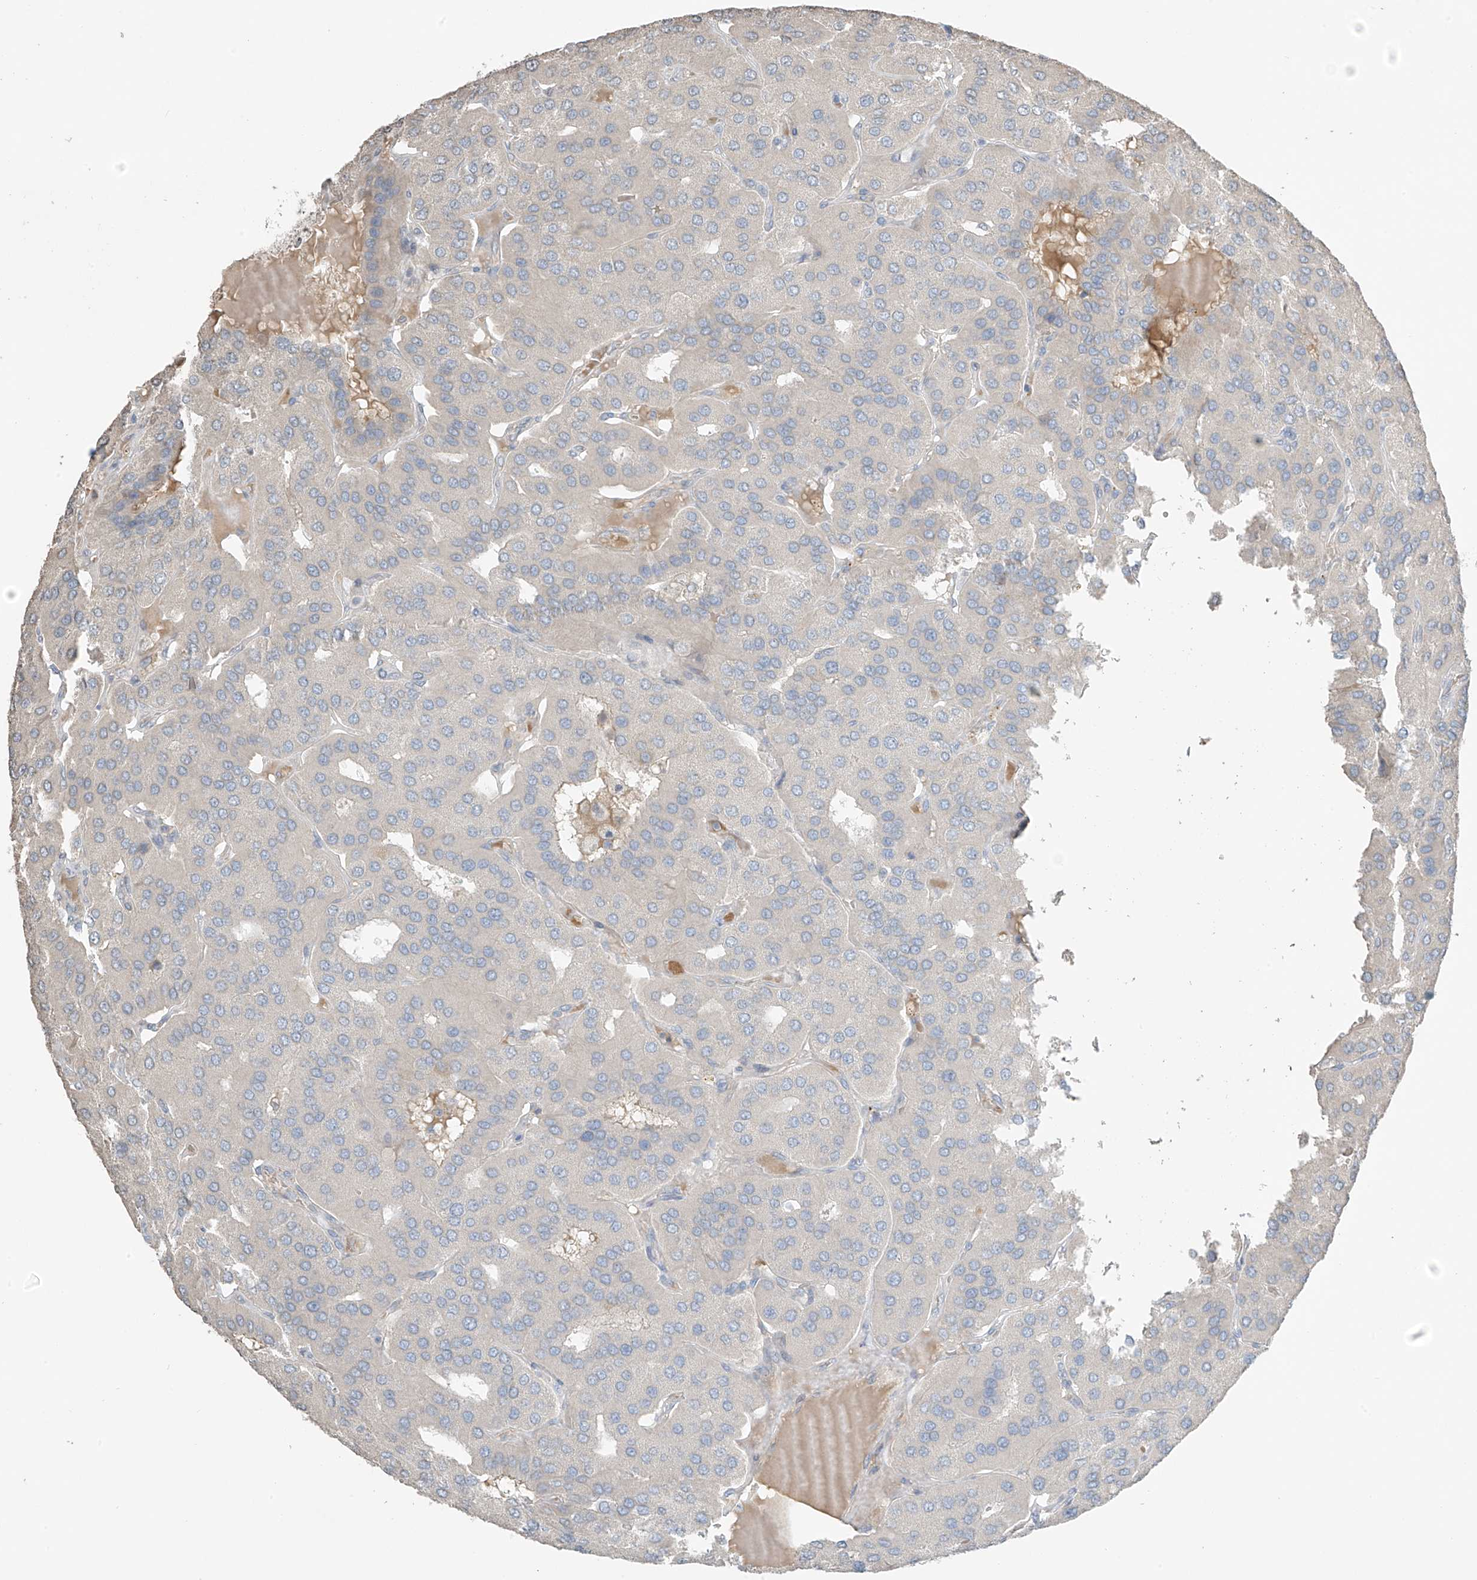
{"staining": {"intensity": "negative", "quantity": "none", "location": "none"}, "tissue": "parathyroid gland", "cell_type": "Glandular cells", "image_type": "normal", "snomed": [{"axis": "morphology", "description": "Normal tissue, NOS"}, {"axis": "morphology", "description": "Adenoma, NOS"}, {"axis": "topography", "description": "Parathyroid gland"}], "caption": "The photomicrograph demonstrates no significant expression in glandular cells of parathyroid gland. (DAB (3,3'-diaminobenzidine) immunohistochemistry (IHC) with hematoxylin counter stain).", "gene": "HOXA11", "patient": {"sex": "female", "age": 86}}